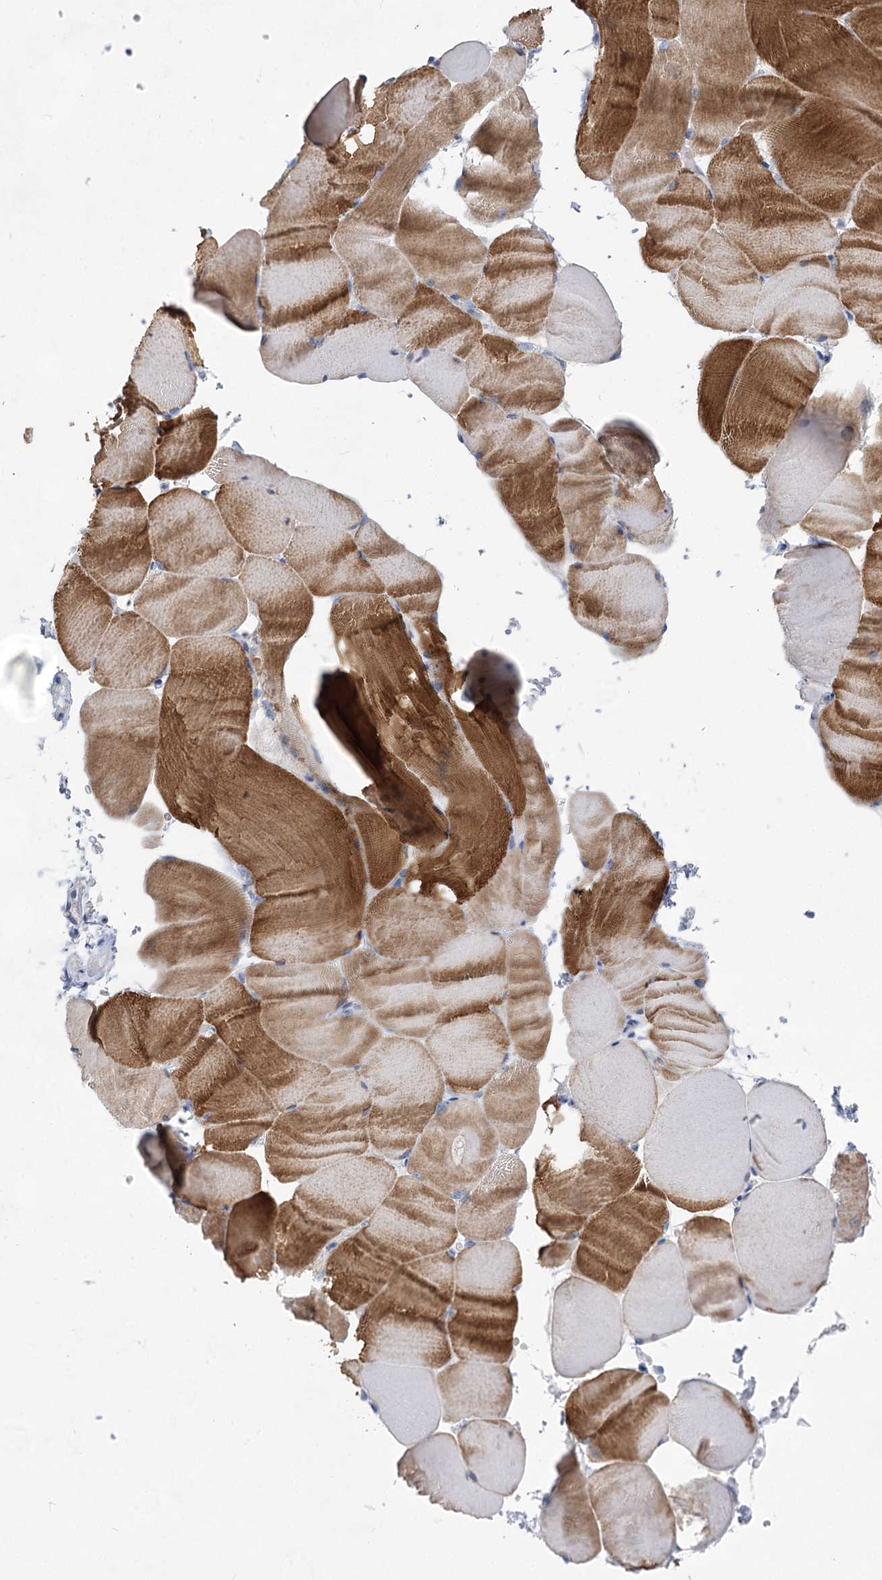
{"staining": {"intensity": "moderate", "quantity": "25%-75%", "location": "cytoplasmic/membranous"}, "tissue": "skeletal muscle", "cell_type": "Myocytes", "image_type": "normal", "snomed": [{"axis": "morphology", "description": "Normal tissue, NOS"}, {"axis": "topography", "description": "Skeletal muscle"}, {"axis": "topography", "description": "Parathyroid gland"}], "caption": "Benign skeletal muscle reveals moderate cytoplasmic/membranous staining in about 25%-75% of myocytes, visualized by immunohistochemistry. Immunohistochemistry (ihc) stains the protein of interest in brown and the nuclei are stained blue.", "gene": "WDR74", "patient": {"sex": "female", "age": 37}}